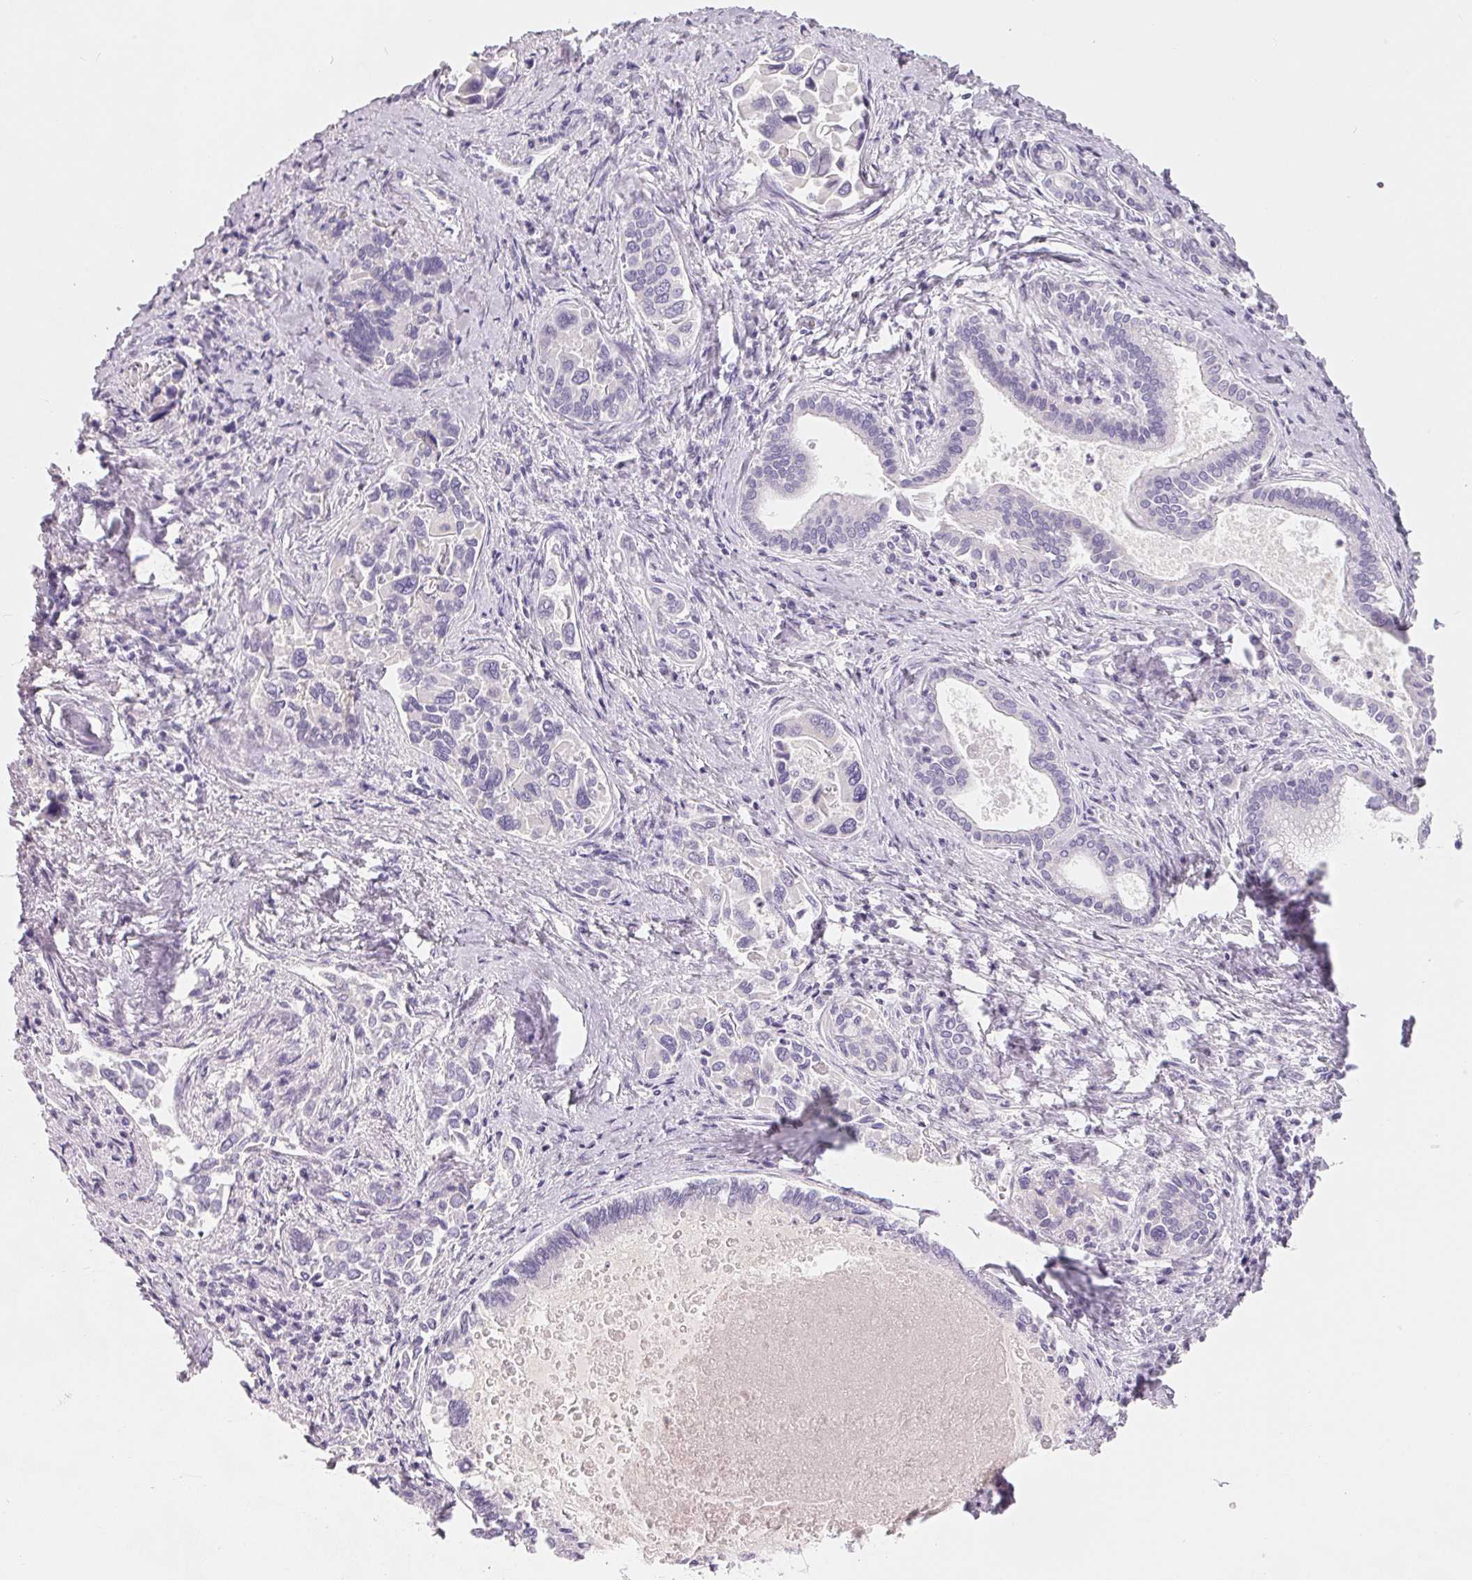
{"staining": {"intensity": "negative", "quantity": "none", "location": "none"}, "tissue": "liver cancer", "cell_type": "Tumor cells", "image_type": "cancer", "snomed": [{"axis": "morphology", "description": "Cholangiocarcinoma"}, {"axis": "topography", "description": "Liver"}], "caption": "There is no significant staining in tumor cells of liver cancer.", "gene": "SPACA5B", "patient": {"sex": "male", "age": 66}}